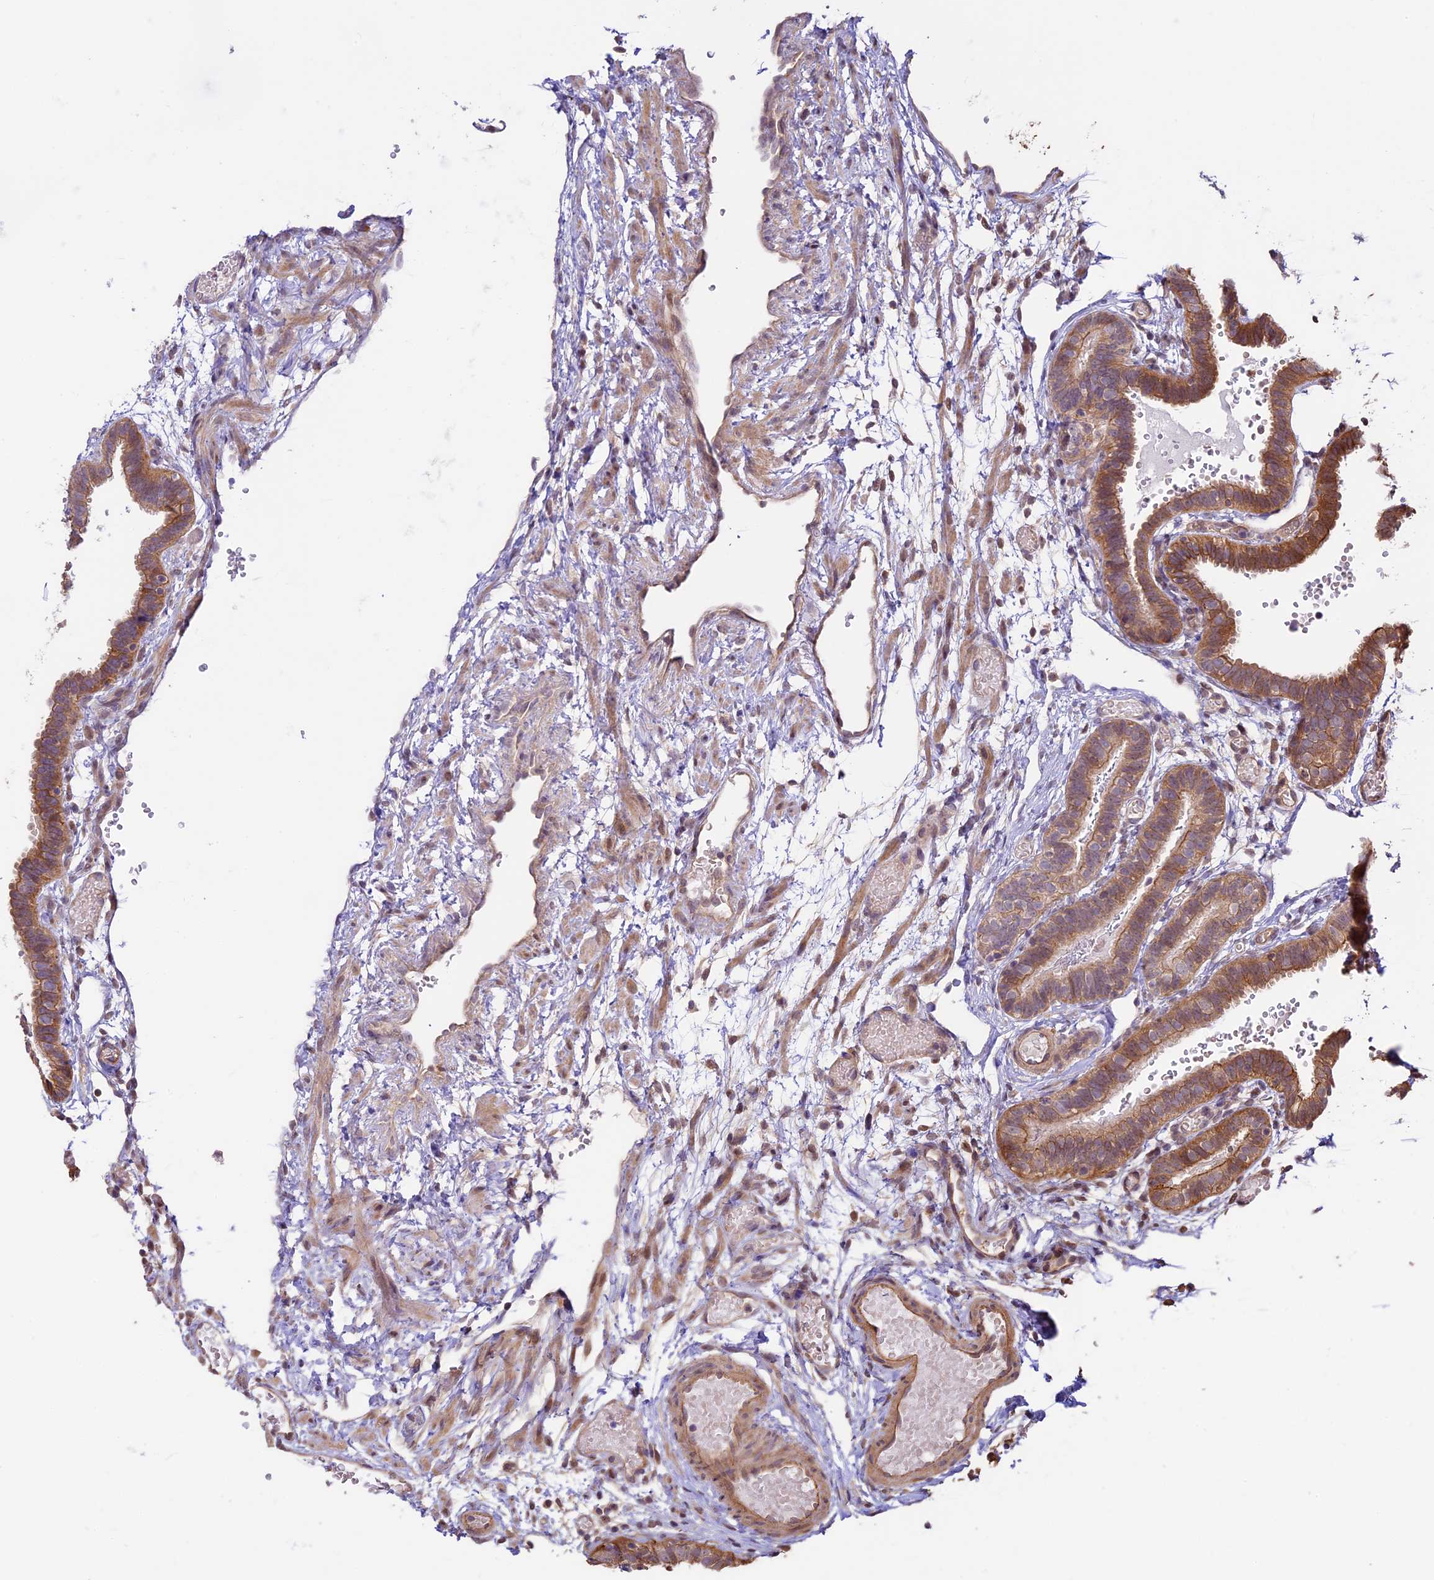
{"staining": {"intensity": "moderate", "quantity": ">75%", "location": "cytoplasmic/membranous"}, "tissue": "fallopian tube", "cell_type": "Glandular cells", "image_type": "normal", "snomed": [{"axis": "morphology", "description": "Normal tissue, NOS"}, {"axis": "topography", "description": "Fallopian tube"}], "caption": "The histopathology image reveals a brown stain indicating the presence of a protein in the cytoplasmic/membranous of glandular cells in fallopian tube. (DAB (3,3'-diaminobenzidine) IHC, brown staining for protein, blue staining for nuclei).", "gene": "BCAS4", "patient": {"sex": "female", "age": 37}}